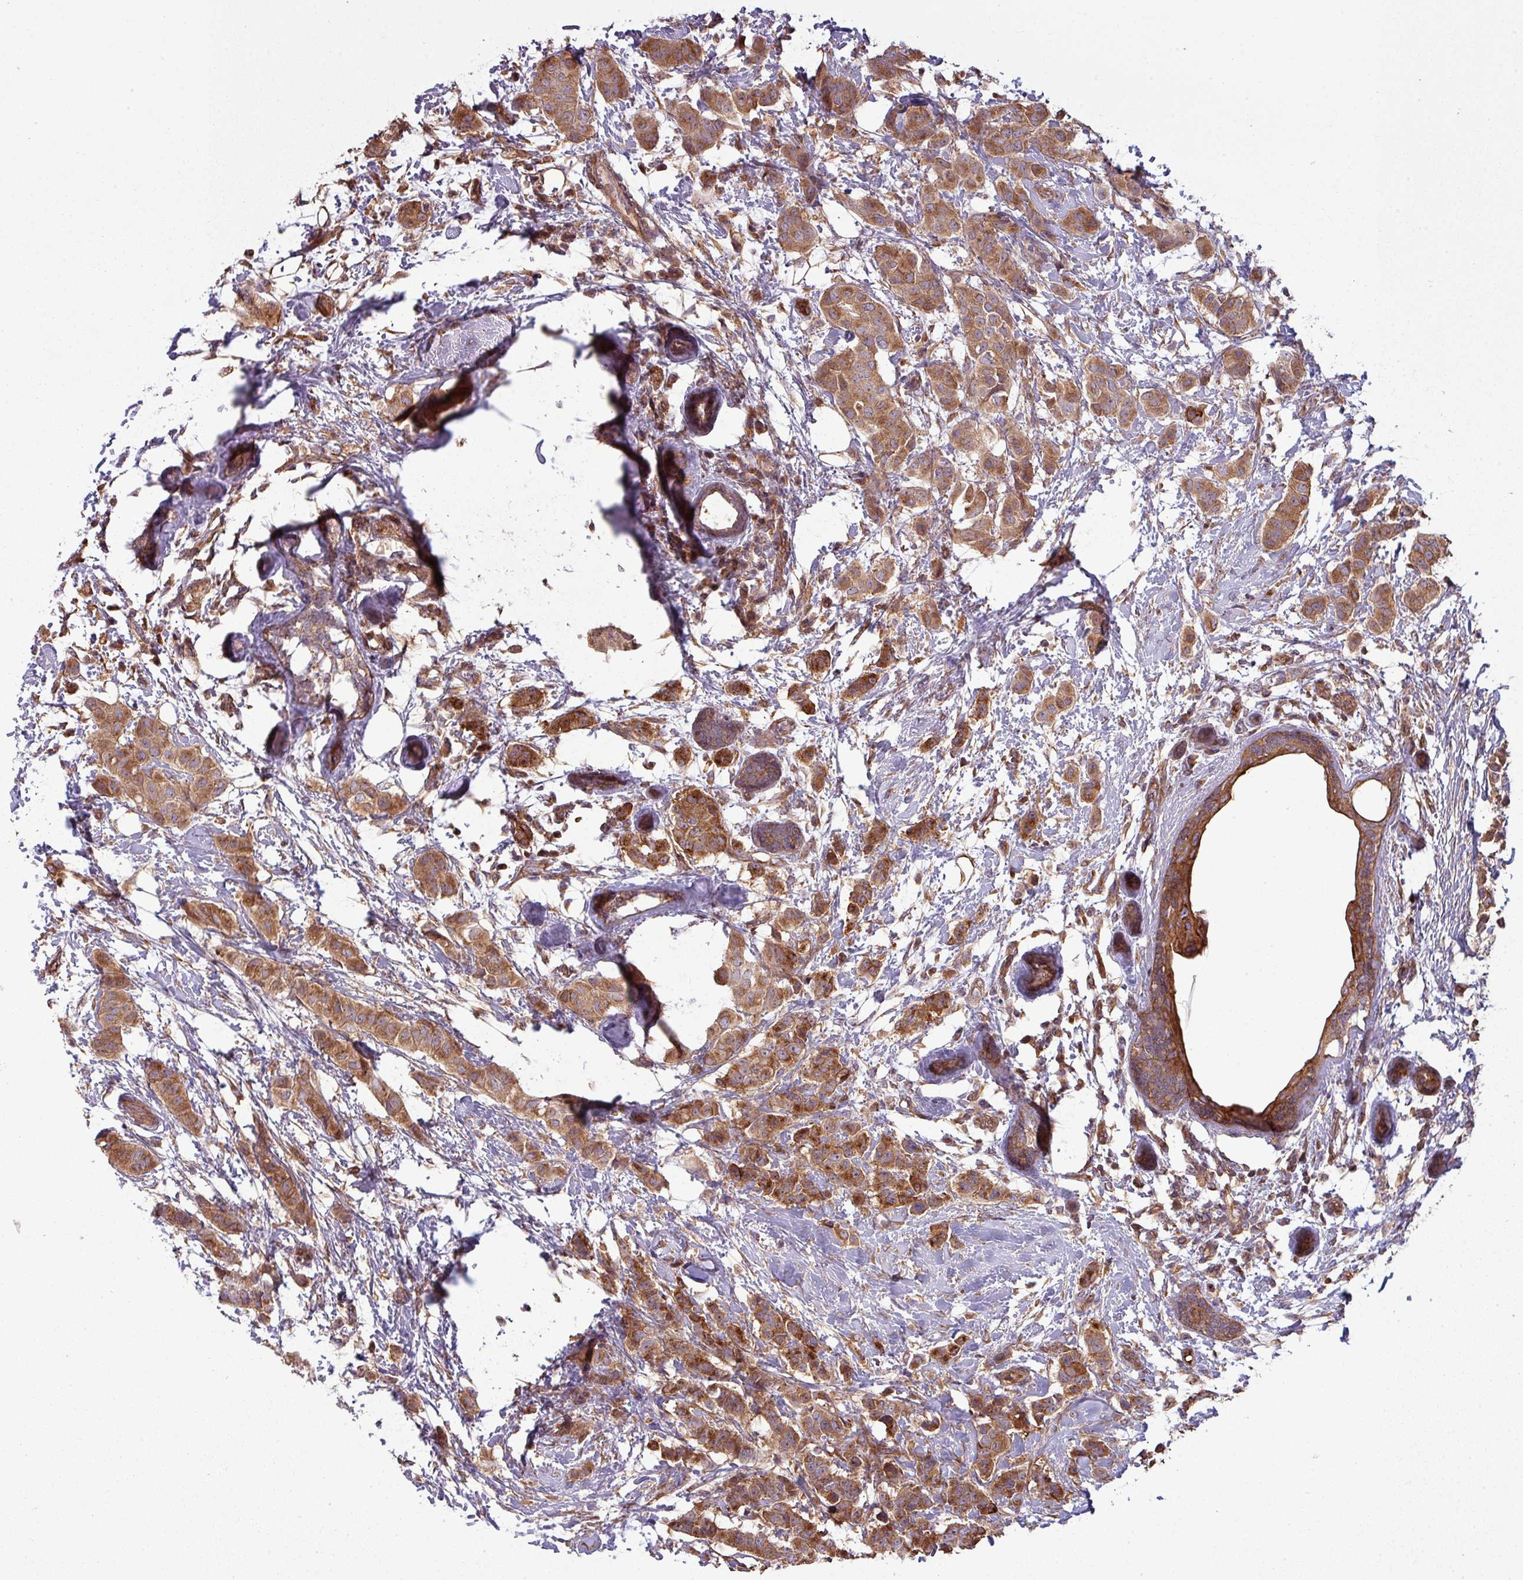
{"staining": {"intensity": "moderate", "quantity": ">75%", "location": "cytoplasmic/membranous"}, "tissue": "breast cancer", "cell_type": "Tumor cells", "image_type": "cancer", "snomed": [{"axis": "morphology", "description": "Duct carcinoma"}, {"axis": "topography", "description": "Breast"}], "caption": "Infiltrating ductal carcinoma (breast) stained with a protein marker reveals moderate staining in tumor cells.", "gene": "SNRNP25", "patient": {"sex": "female", "age": 40}}